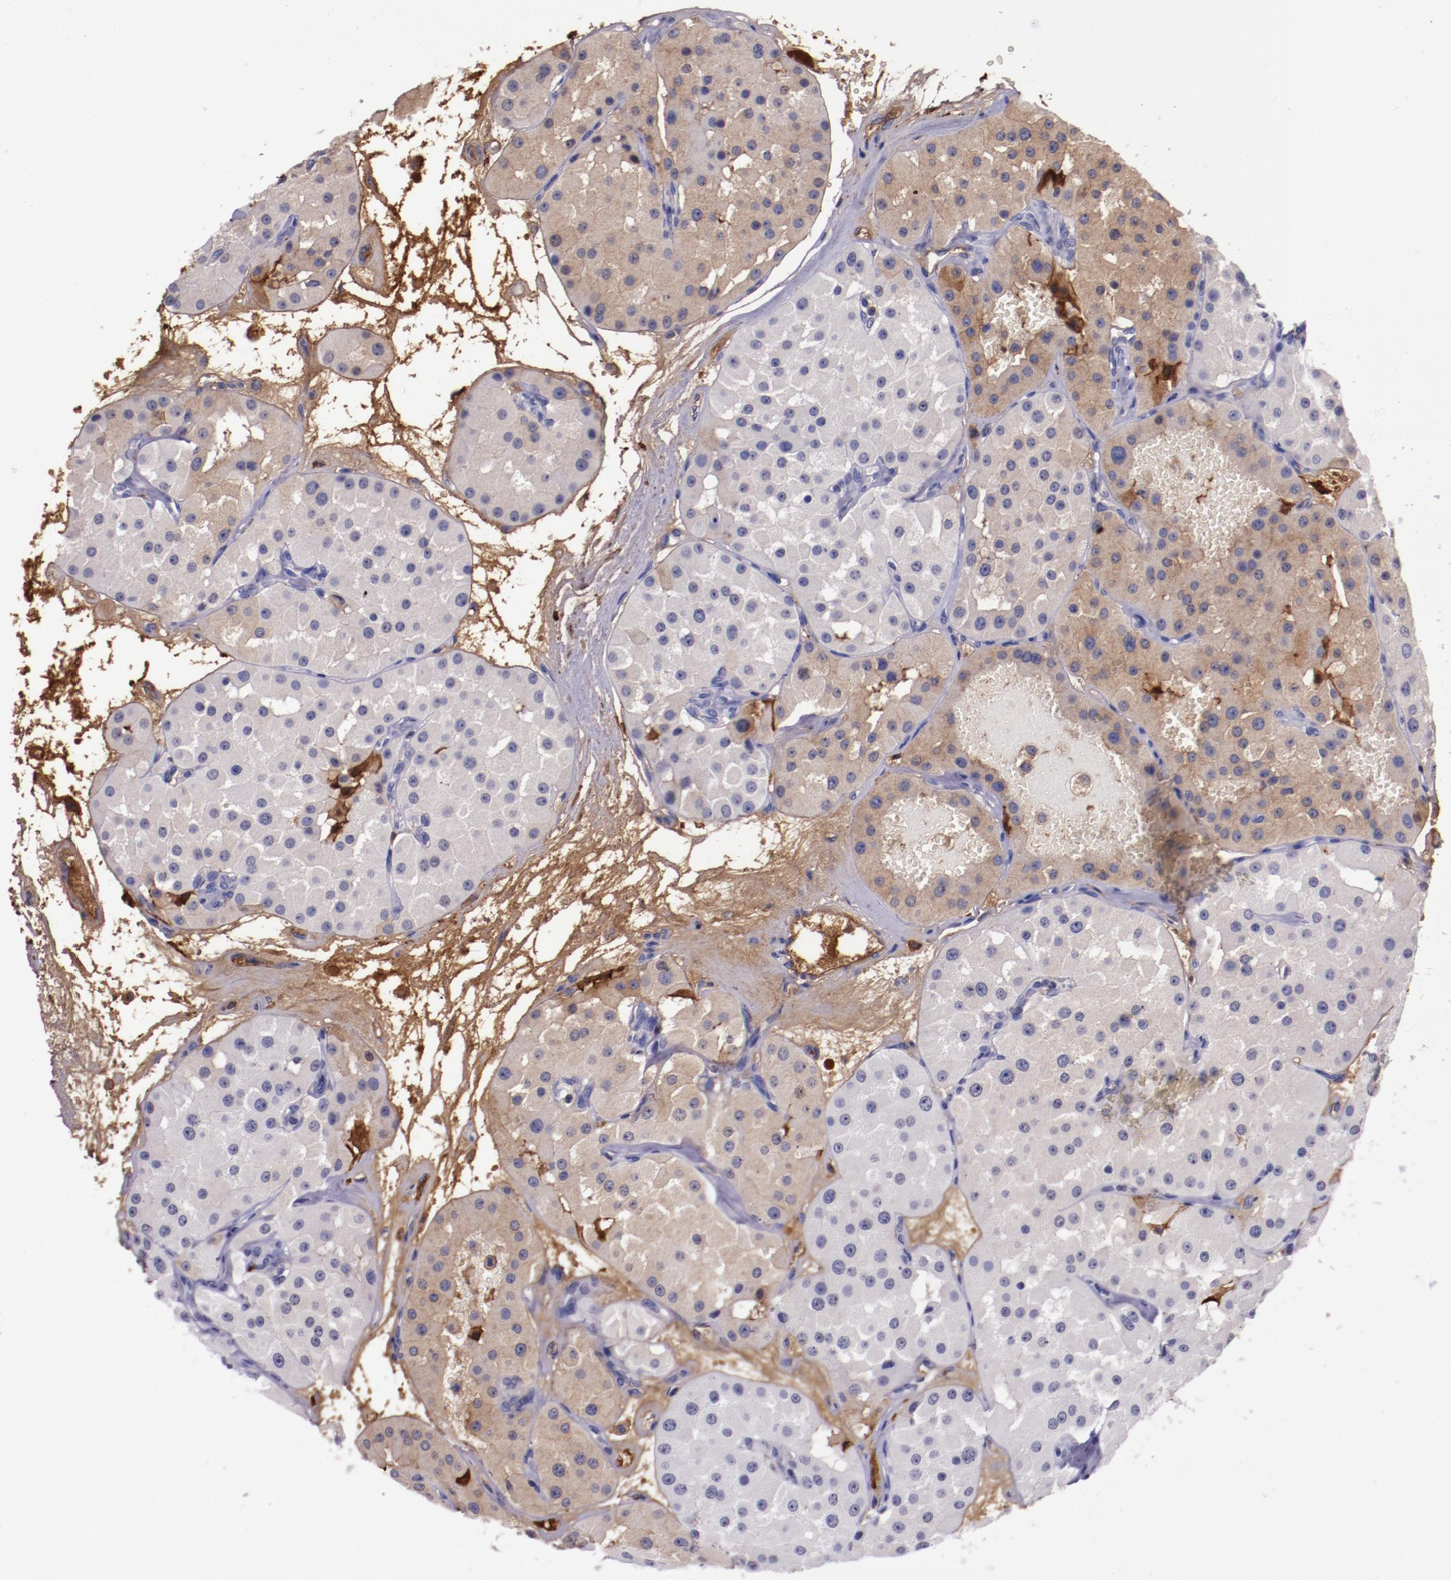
{"staining": {"intensity": "moderate", "quantity": "25%-75%", "location": "cytoplasmic/membranous"}, "tissue": "renal cancer", "cell_type": "Tumor cells", "image_type": "cancer", "snomed": [{"axis": "morphology", "description": "Adenocarcinoma, uncertain malignant potential"}, {"axis": "topography", "description": "Kidney"}], "caption": "Brown immunohistochemical staining in human renal cancer (adenocarcinoma,  uncertain malignant potential) shows moderate cytoplasmic/membranous expression in approximately 25%-75% of tumor cells. (IHC, brightfield microscopy, high magnification).", "gene": "APOH", "patient": {"sex": "male", "age": 63}}